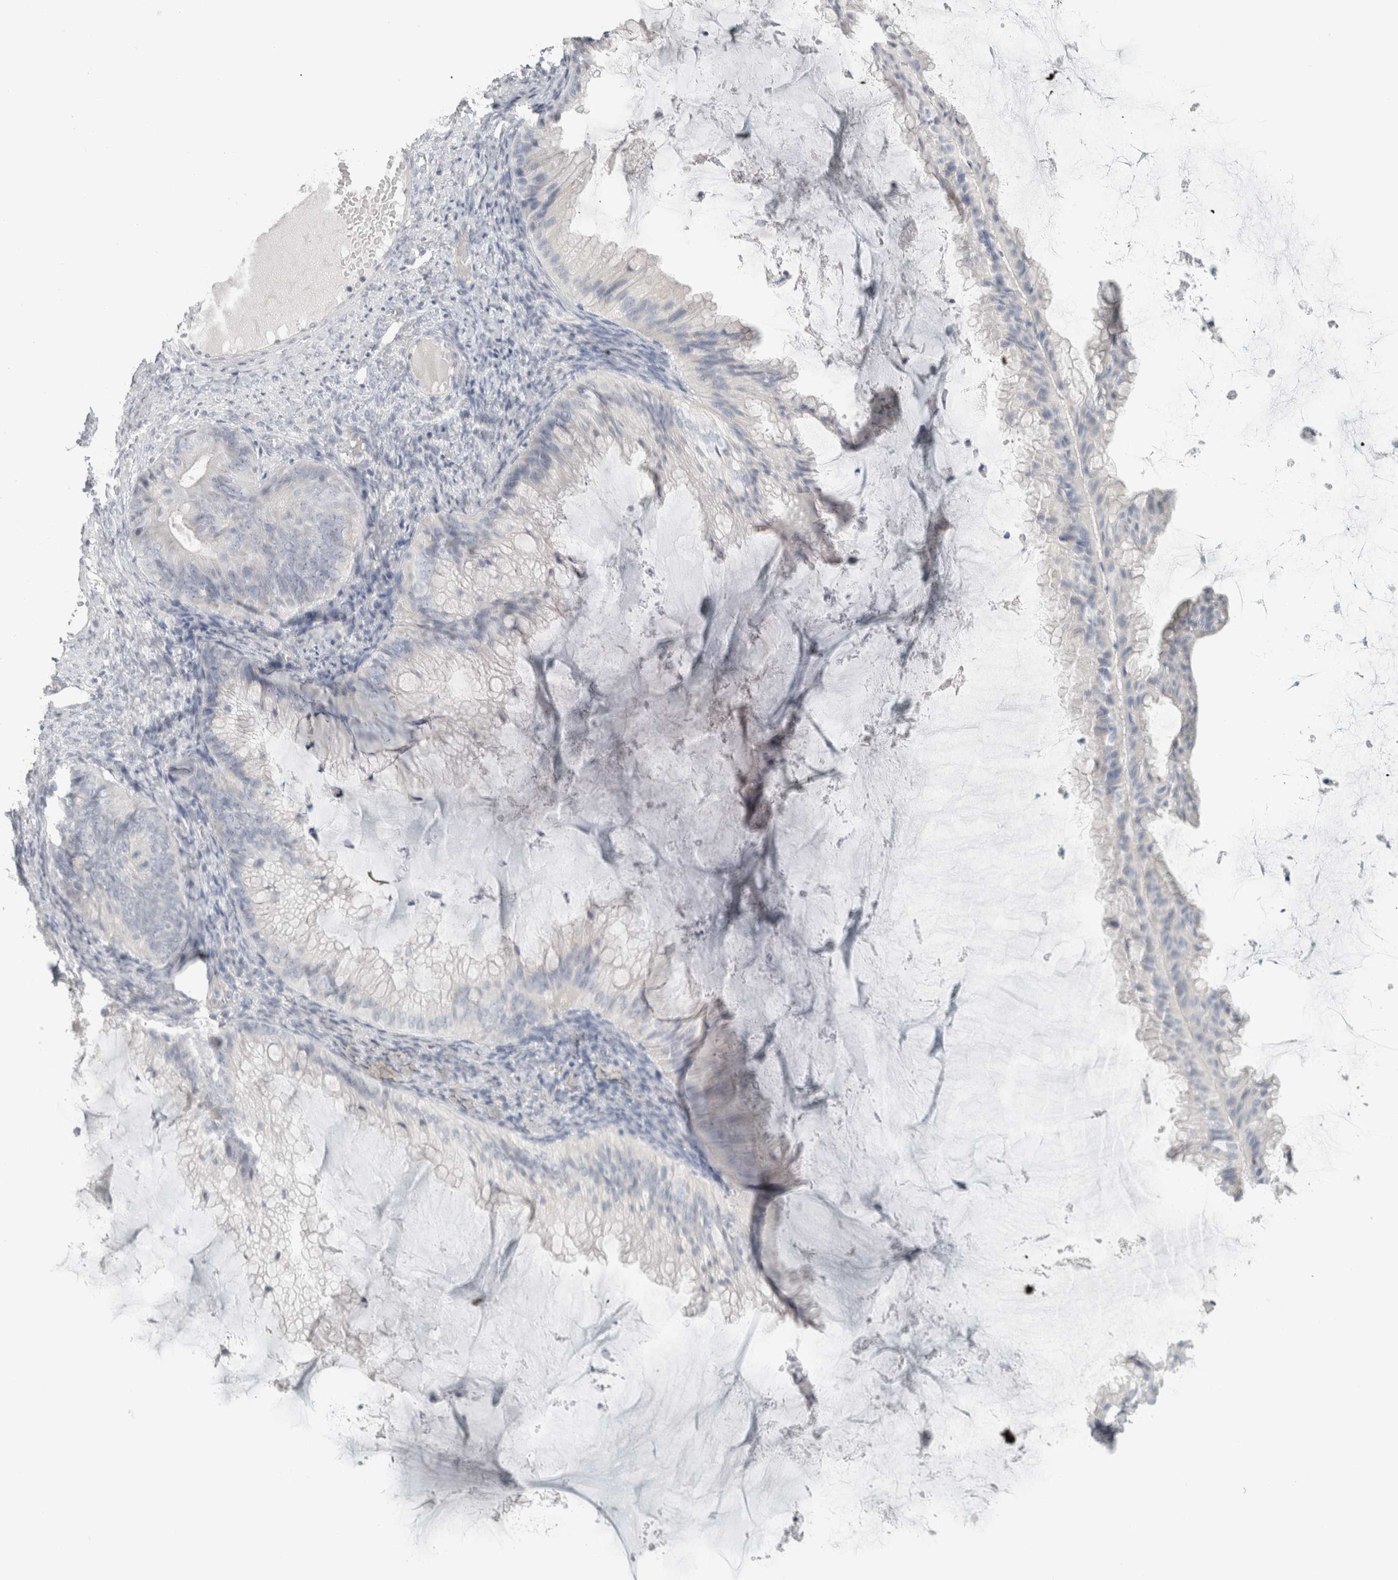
{"staining": {"intensity": "negative", "quantity": "none", "location": "none"}, "tissue": "ovarian cancer", "cell_type": "Tumor cells", "image_type": "cancer", "snomed": [{"axis": "morphology", "description": "Cystadenocarcinoma, mucinous, NOS"}, {"axis": "topography", "description": "Ovary"}], "caption": "Immunohistochemistry (IHC) histopathology image of ovarian cancer (mucinous cystadenocarcinoma) stained for a protein (brown), which demonstrates no positivity in tumor cells.", "gene": "SLC6A1", "patient": {"sex": "female", "age": 61}}